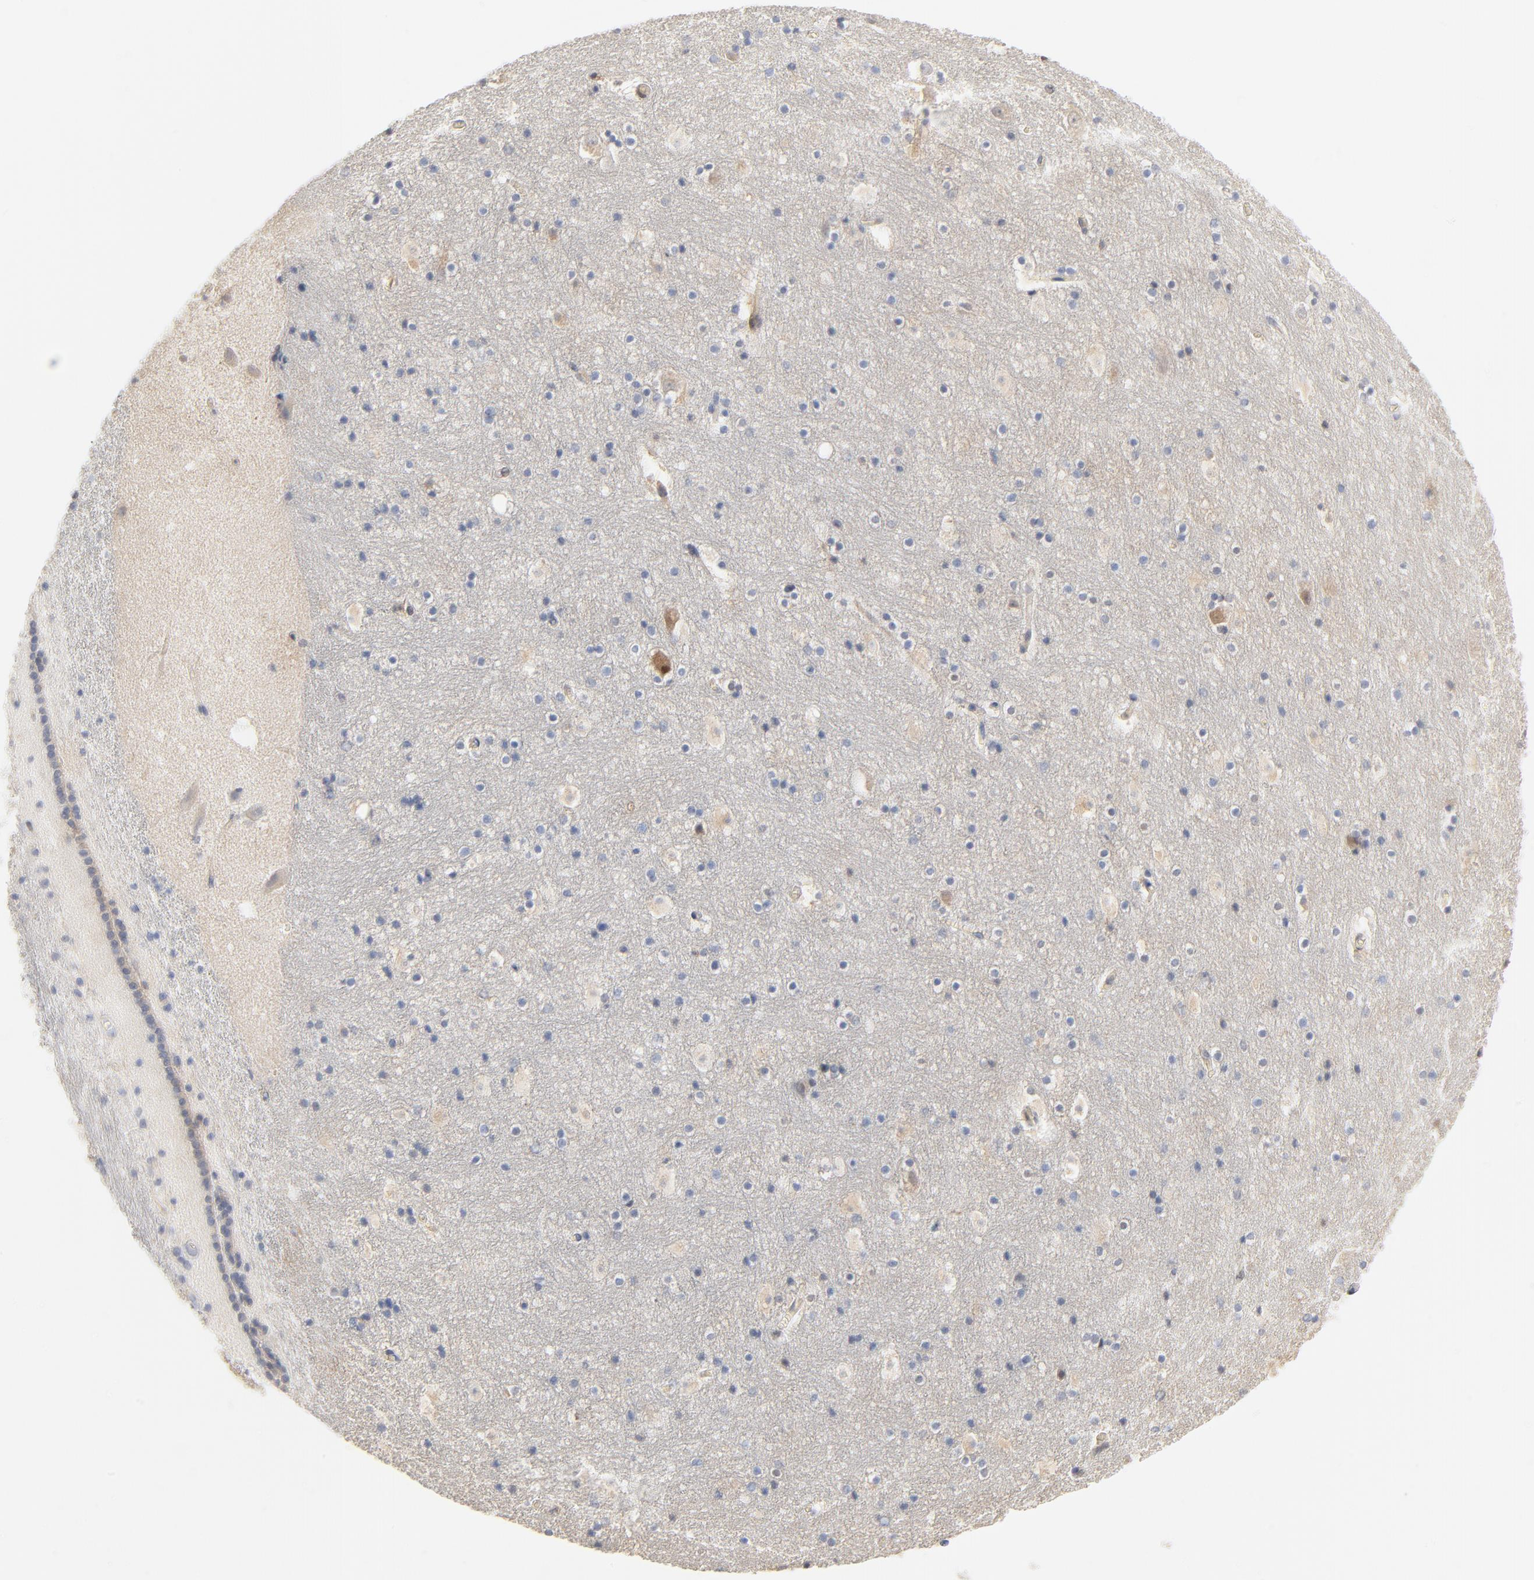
{"staining": {"intensity": "weak", "quantity": "25%-75%", "location": "cytoplasmic/membranous"}, "tissue": "hippocampus", "cell_type": "Glial cells", "image_type": "normal", "snomed": [{"axis": "morphology", "description": "Normal tissue, NOS"}, {"axis": "topography", "description": "Hippocampus"}], "caption": "The immunohistochemical stain highlights weak cytoplasmic/membranous positivity in glial cells of unremarkable hippocampus.", "gene": "EPCAM", "patient": {"sex": "male", "age": 45}}